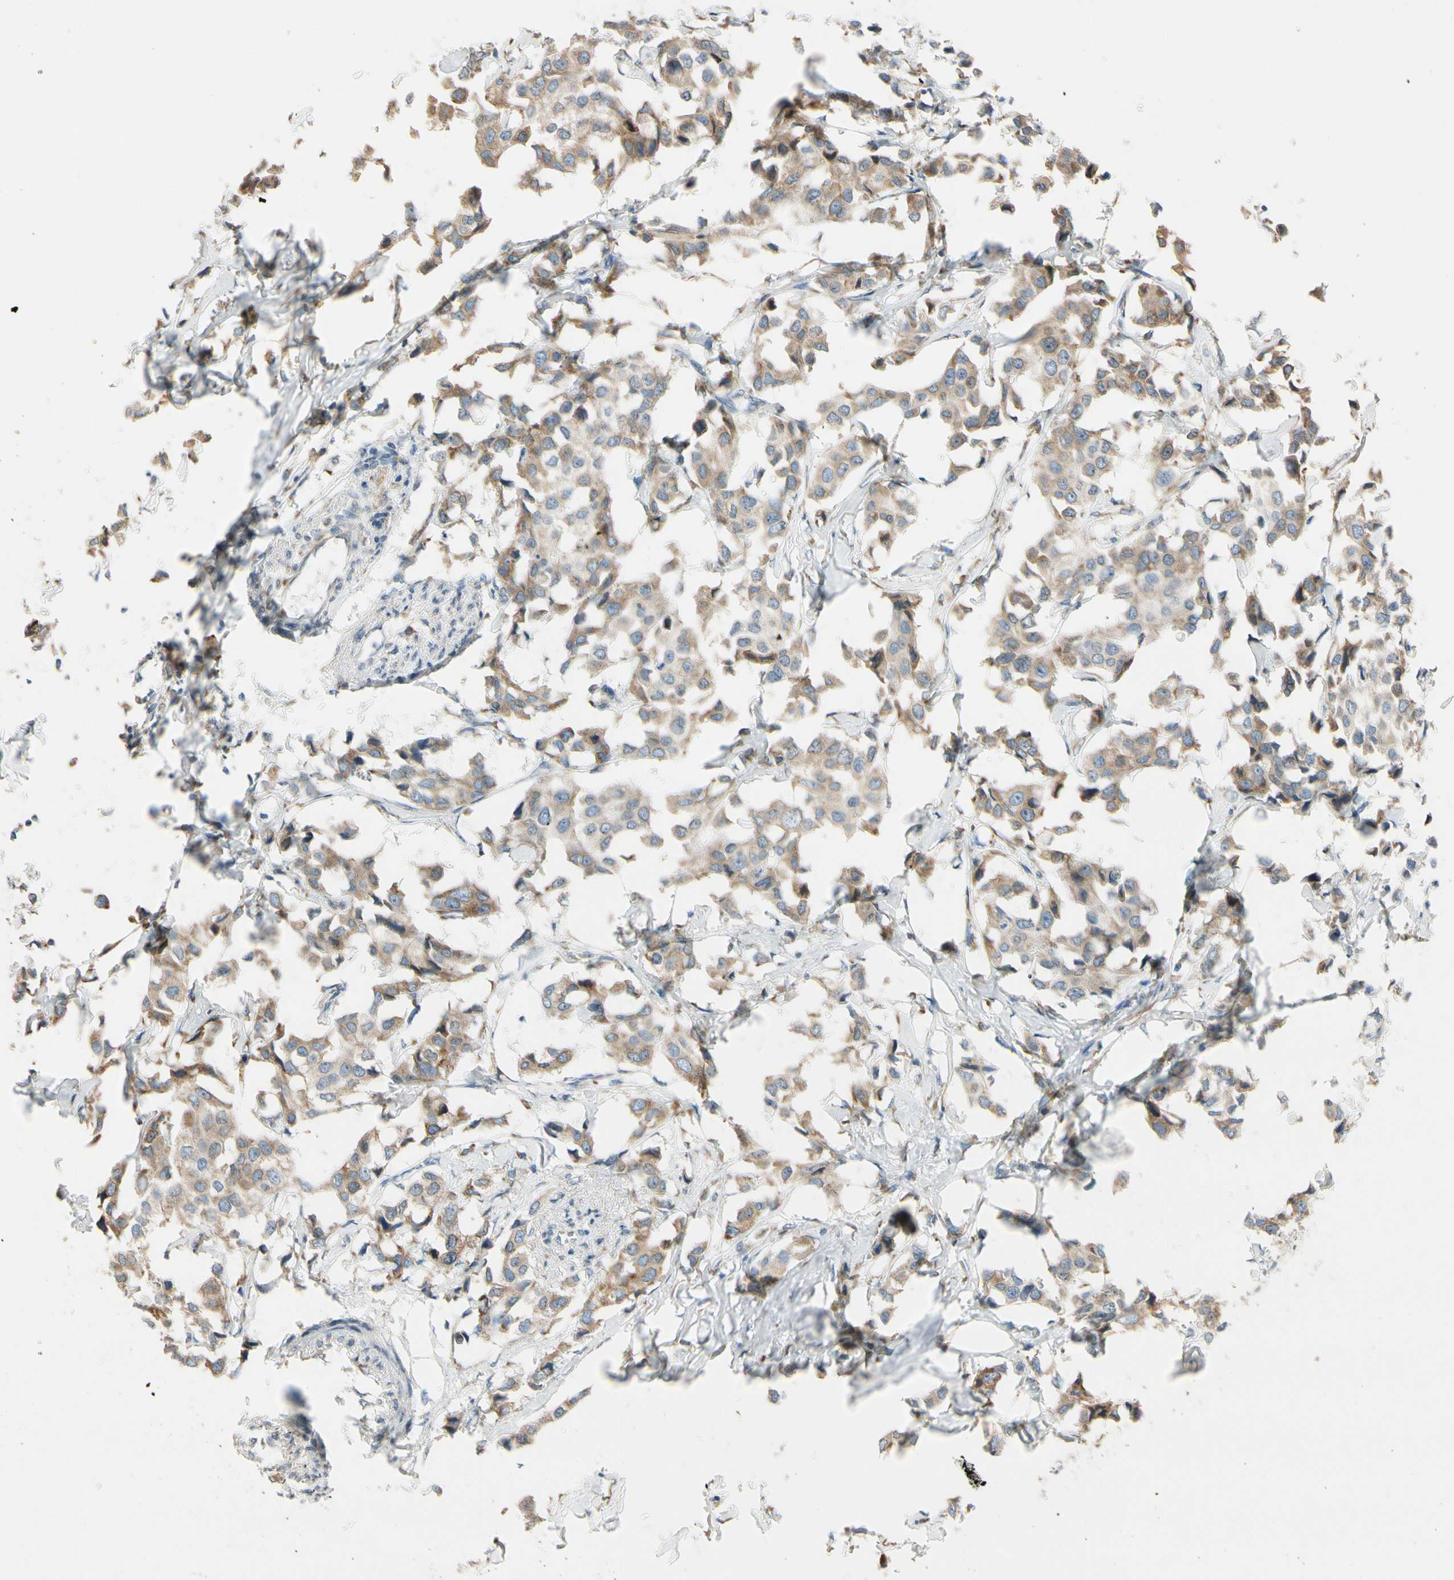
{"staining": {"intensity": "moderate", "quantity": ">75%", "location": "cytoplasmic/membranous"}, "tissue": "breast cancer", "cell_type": "Tumor cells", "image_type": "cancer", "snomed": [{"axis": "morphology", "description": "Duct carcinoma"}, {"axis": "topography", "description": "Breast"}], "caption": "The histopathology image demonstrates staining of breast cancer, revealing moderate cytoplasmic/membranous protein staining (brown color) within tumor cells.", "gene": "RPN2", "patient": {"sex": "female", "age": 80}}